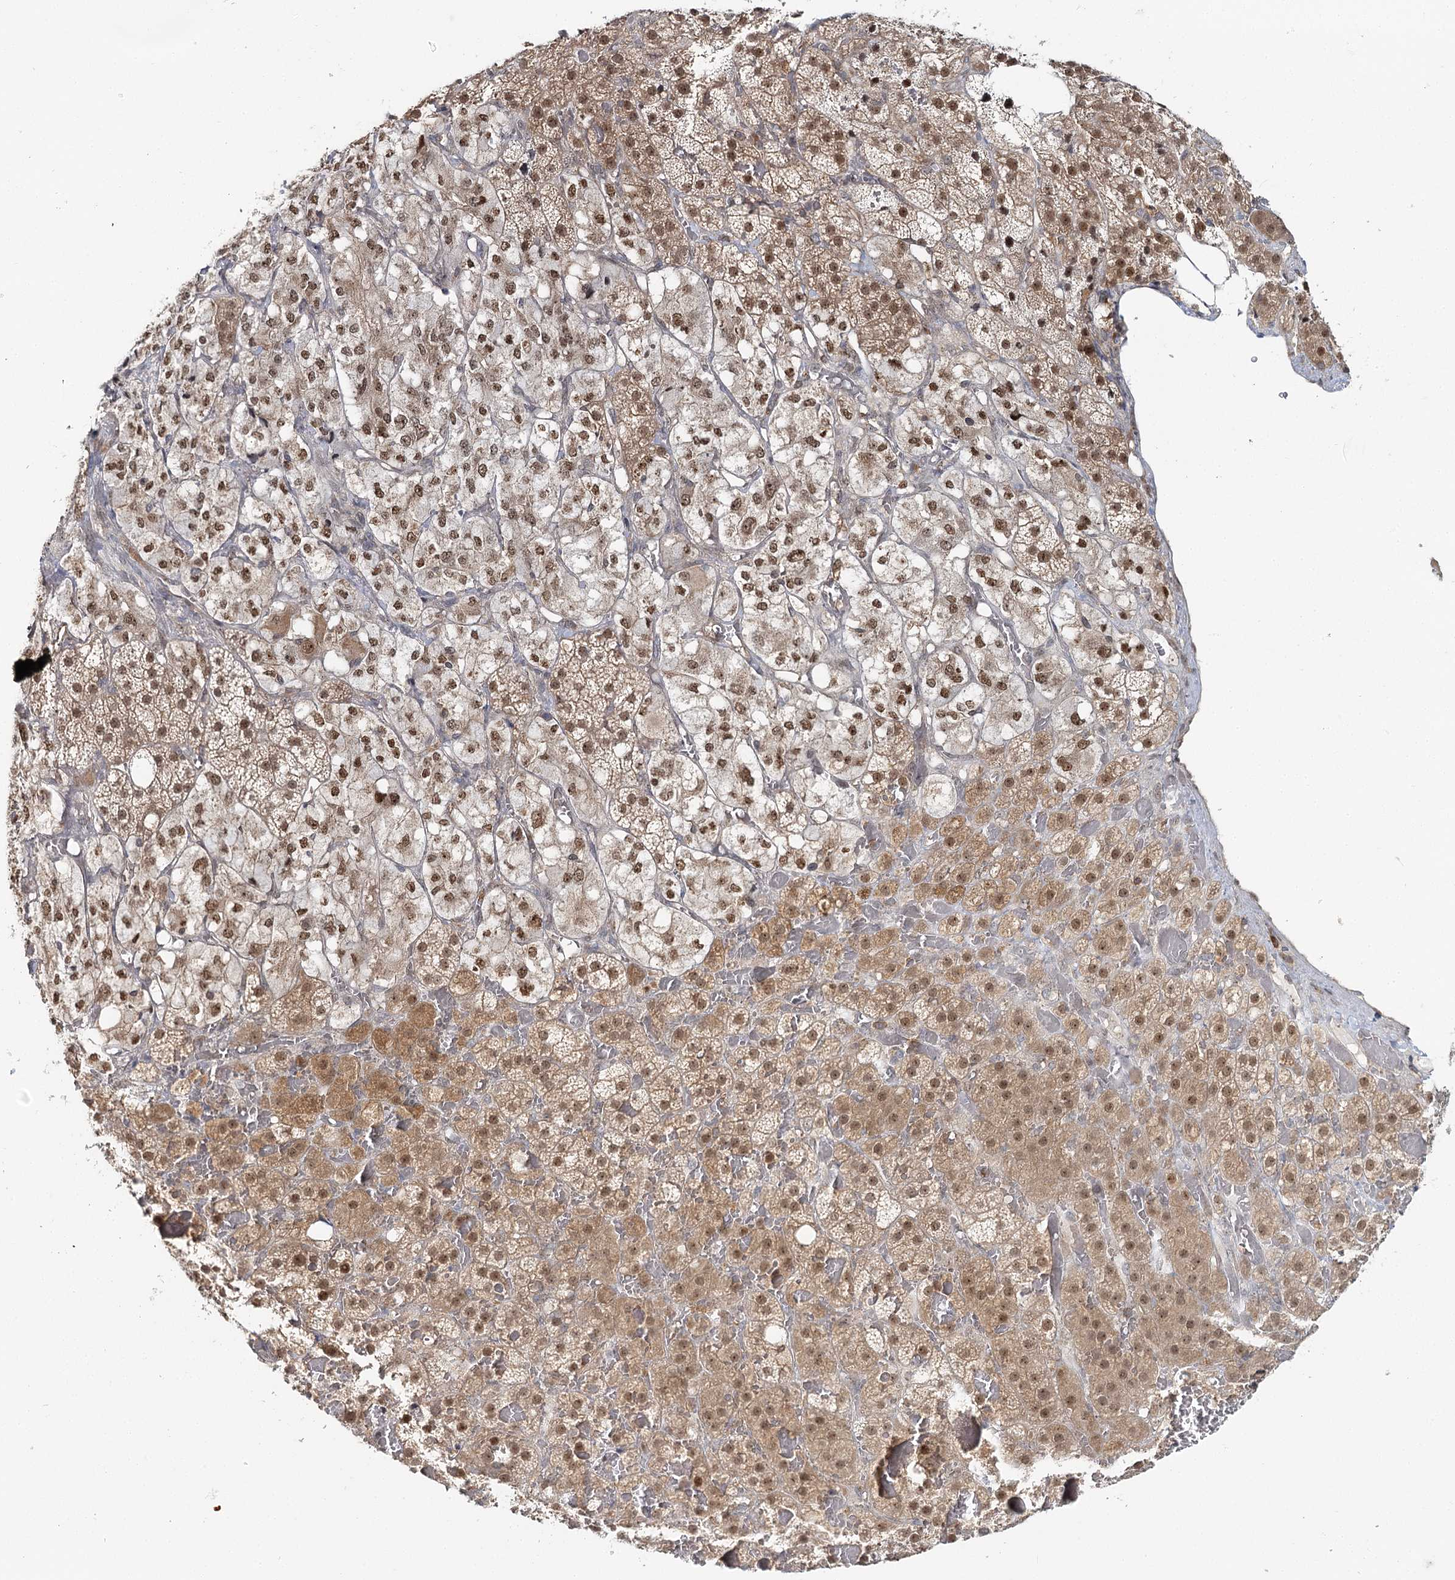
{"staining": {"intensity": "moderate", "quantity": ">75%", "location": "cytoplasmic/membranous,nuclear"}, "tissue": "adrenal gland", "cell_type": "Glandular cells", "image_type": "normal", "snomed": [{"axis": "morphology", "description": "Normal tissue, NOS"}, {"axis": "topography", "description": "Adrenal gland"}], "caption": "Moderate cytoplasmic/membranous,nuclear protein expression is seen in approximately >75% of glandular cells in adrenal gland.", "gene": "FAM120B", "patient": {"sex": "female", "age": 59}}